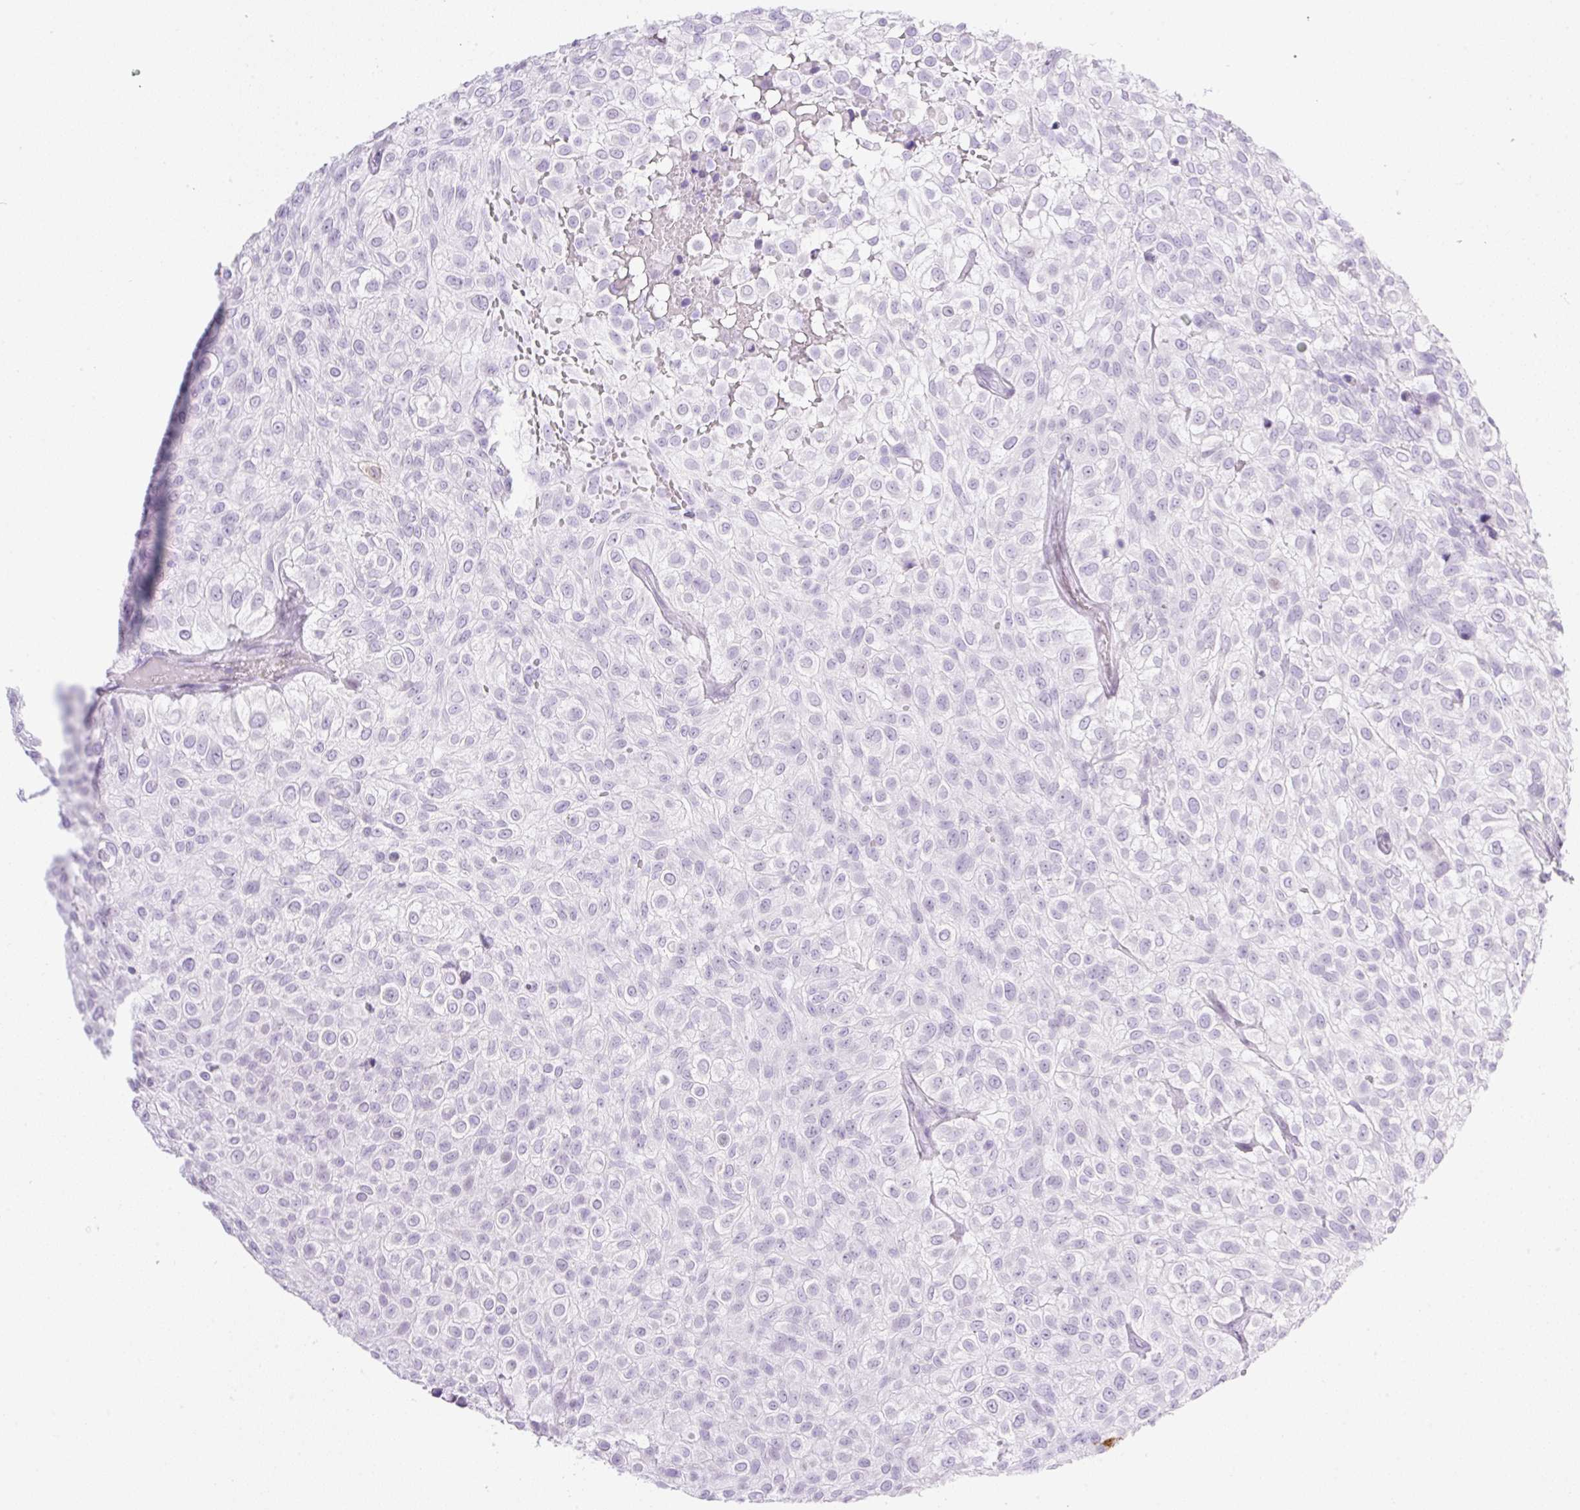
{"staining": {"intensity": "negative", "quantity": "none", "location": "none"}, "tissue": "urothelial cancer", "cell_type": "Tumor cells", "image_type": "cancer", "snomed": [{"axis": "morphology", "description": "Urothelial carcinoma, High grade"}, {"axis": "topography", "description": "Urinary bladder"}], "caption": "Histopathology image shows no significant protein staining in tumor cells of high-grade urothelial carcinoma. (Stains: DAB (3,3'-diaminobenzidine) IHC with hematoxylin counter stain, Microscopy: brightfield microscopy at high magnification).", "gene": "SPRR4", "patient": {"sex": "male", "age": 56}}